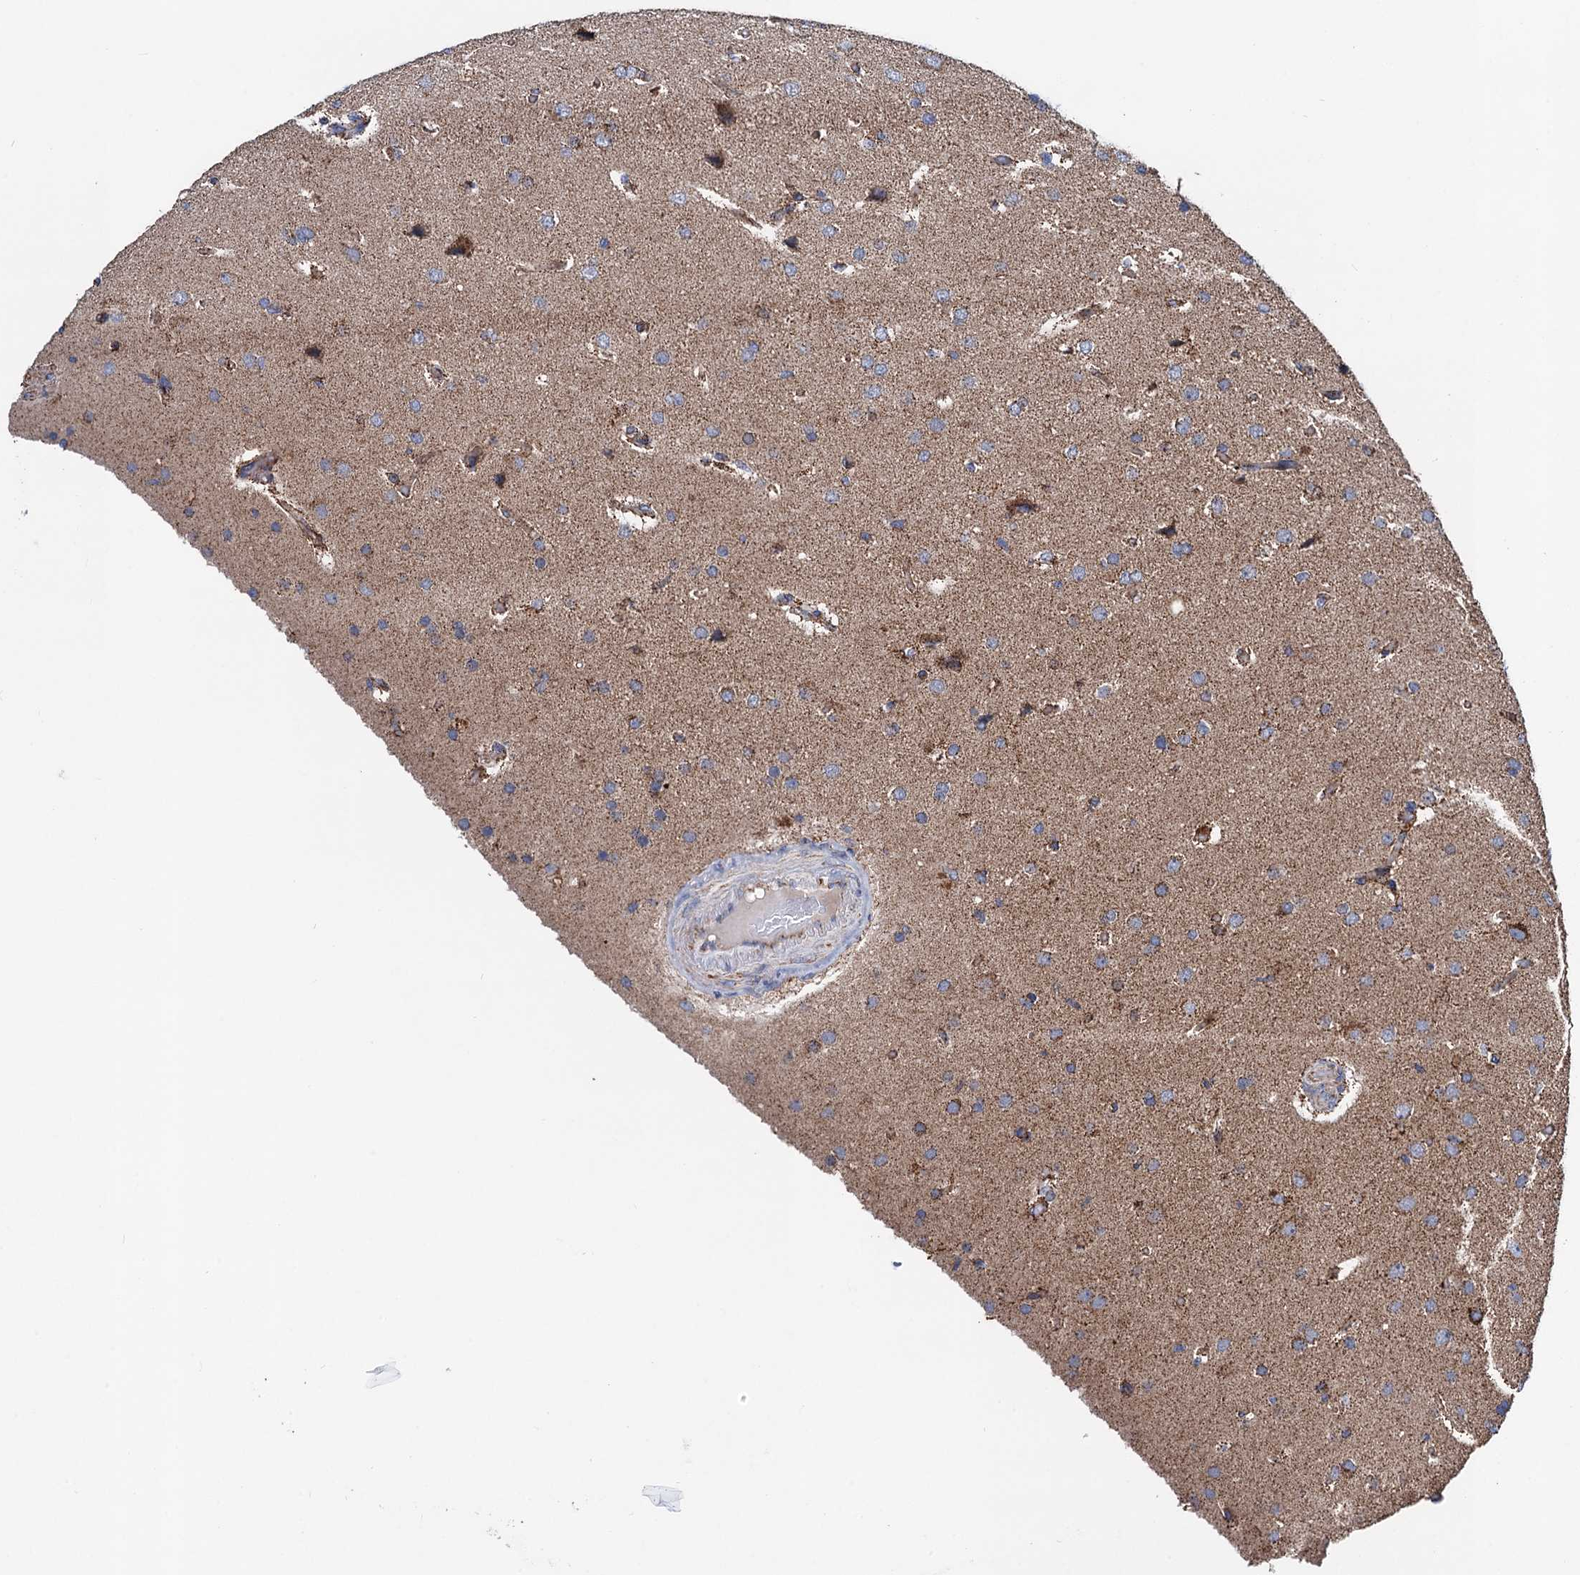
{"staining": {"intensity": "moderate", "quantity": "25%-75%", "location": "cytoplasmic/membranous"}, "tissue": "glioma", "cell_type": "Tumor cells", "image_type": "cancer", "snomed": [{"axis": "morphology", "description": "Glioma, malignant, High grade"}, {"axis": "topography", "description": "Brain"}], "caption": "Tumor cells exhibit medium levels of moderate cytoplasmic/membranous positivity in about 25%-75% of cells in human malignant glioma (high-grade).", "gene": "DGLUCY", "patient": {"sex": "female", "age": 74}}